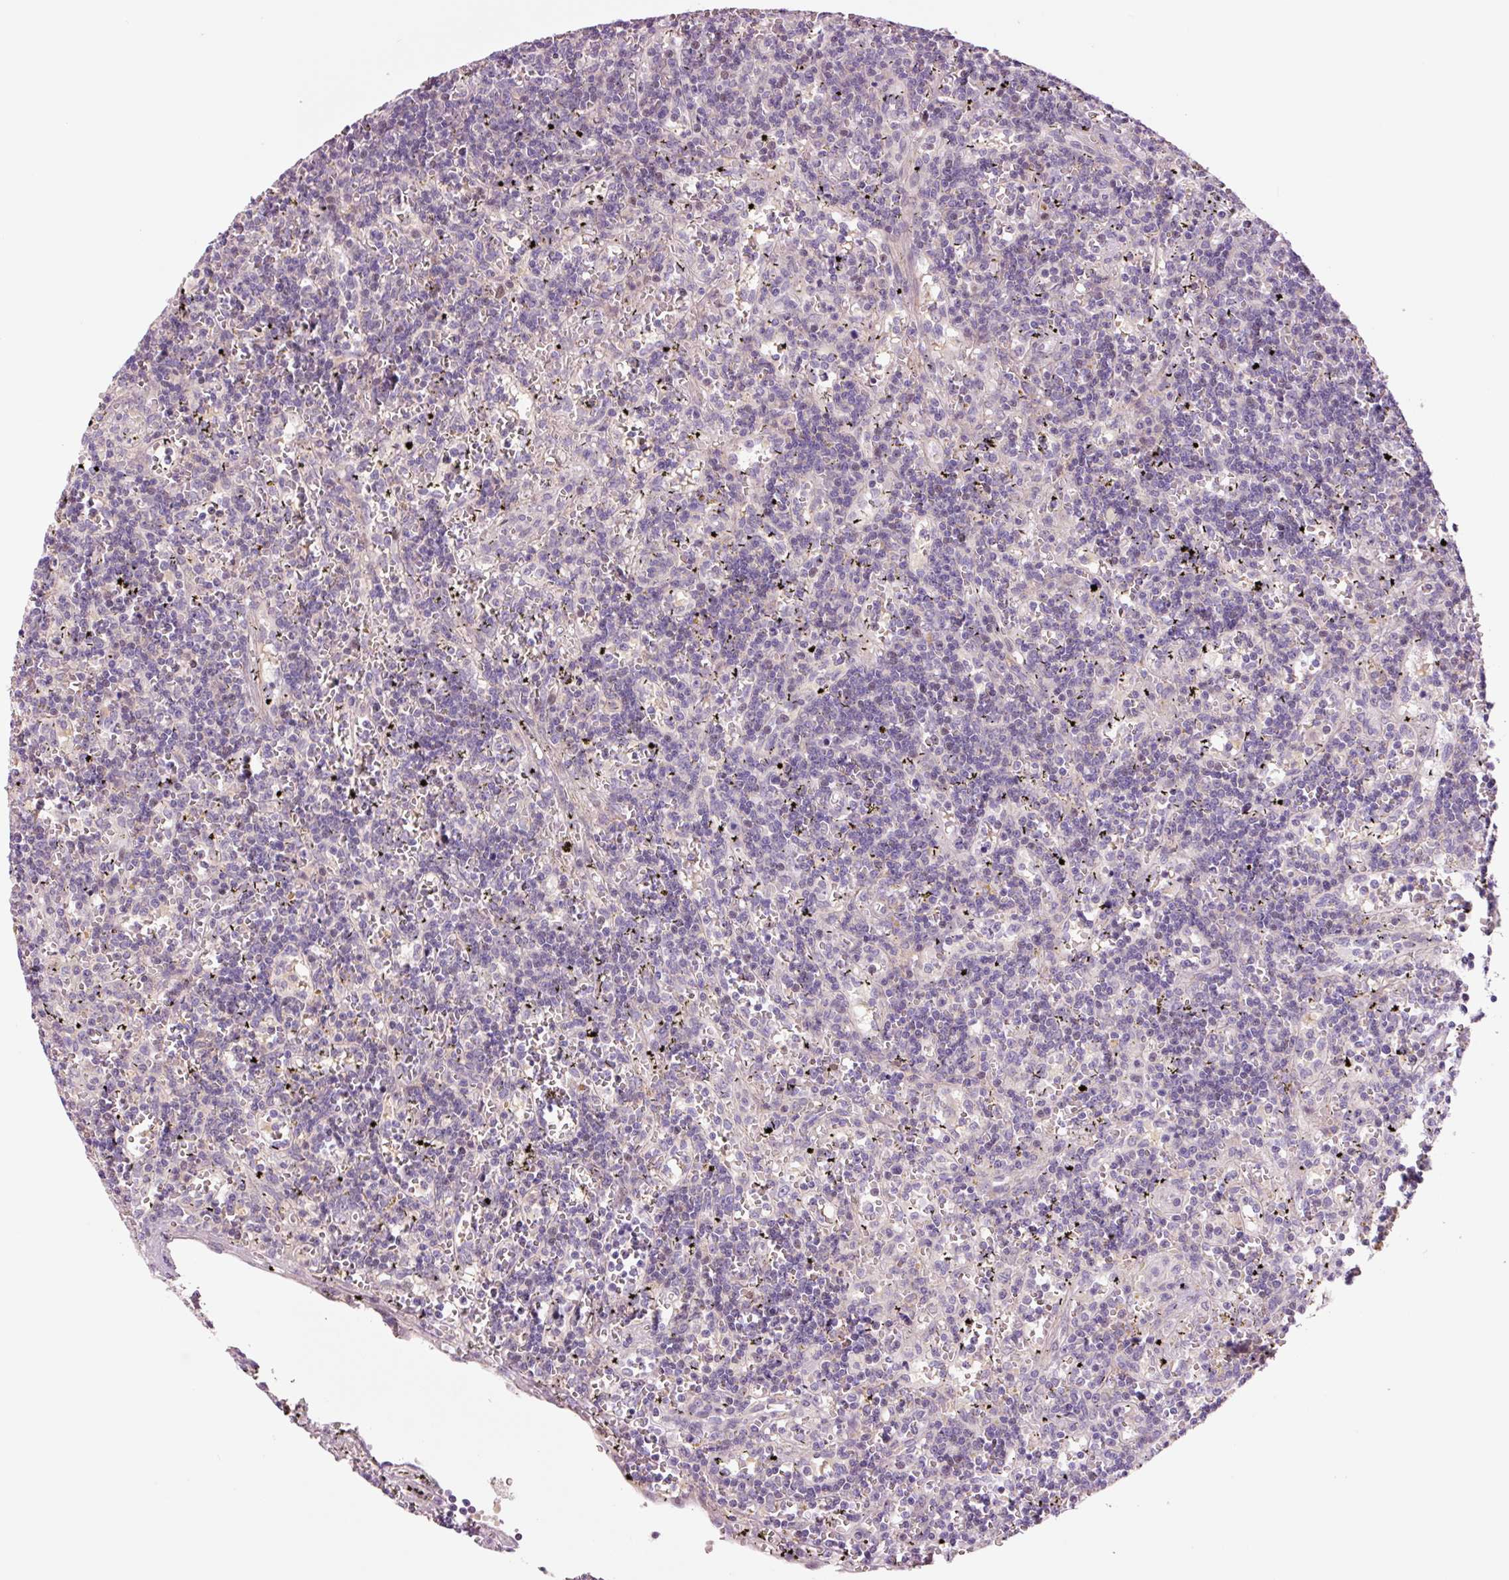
{"staining": {"intensity": "negative", "quantity": "none", "location": "none"}, "tissue": "lymphoma", "cell_type": "Tumor cells", "image_type": "cancer", "snomed": [{"axis": "morphology", "description": "Malignant lymphoma, non-Hodgkin's type, Low grade"}, {"axis": "topography", "description": "Spleen"}], "caption": "The immunohistochemistry (IHC) micrograph has no significant positivity in tumor cells of low-grade malignant lymphoma, non-Hodgkin's type tissue. The staining is performed using DAB brown chromogen with nuclei counter-stained in using hematoxylin.", "gene": "DAPP1", "patient": {"sex": "male", "age": 60}}